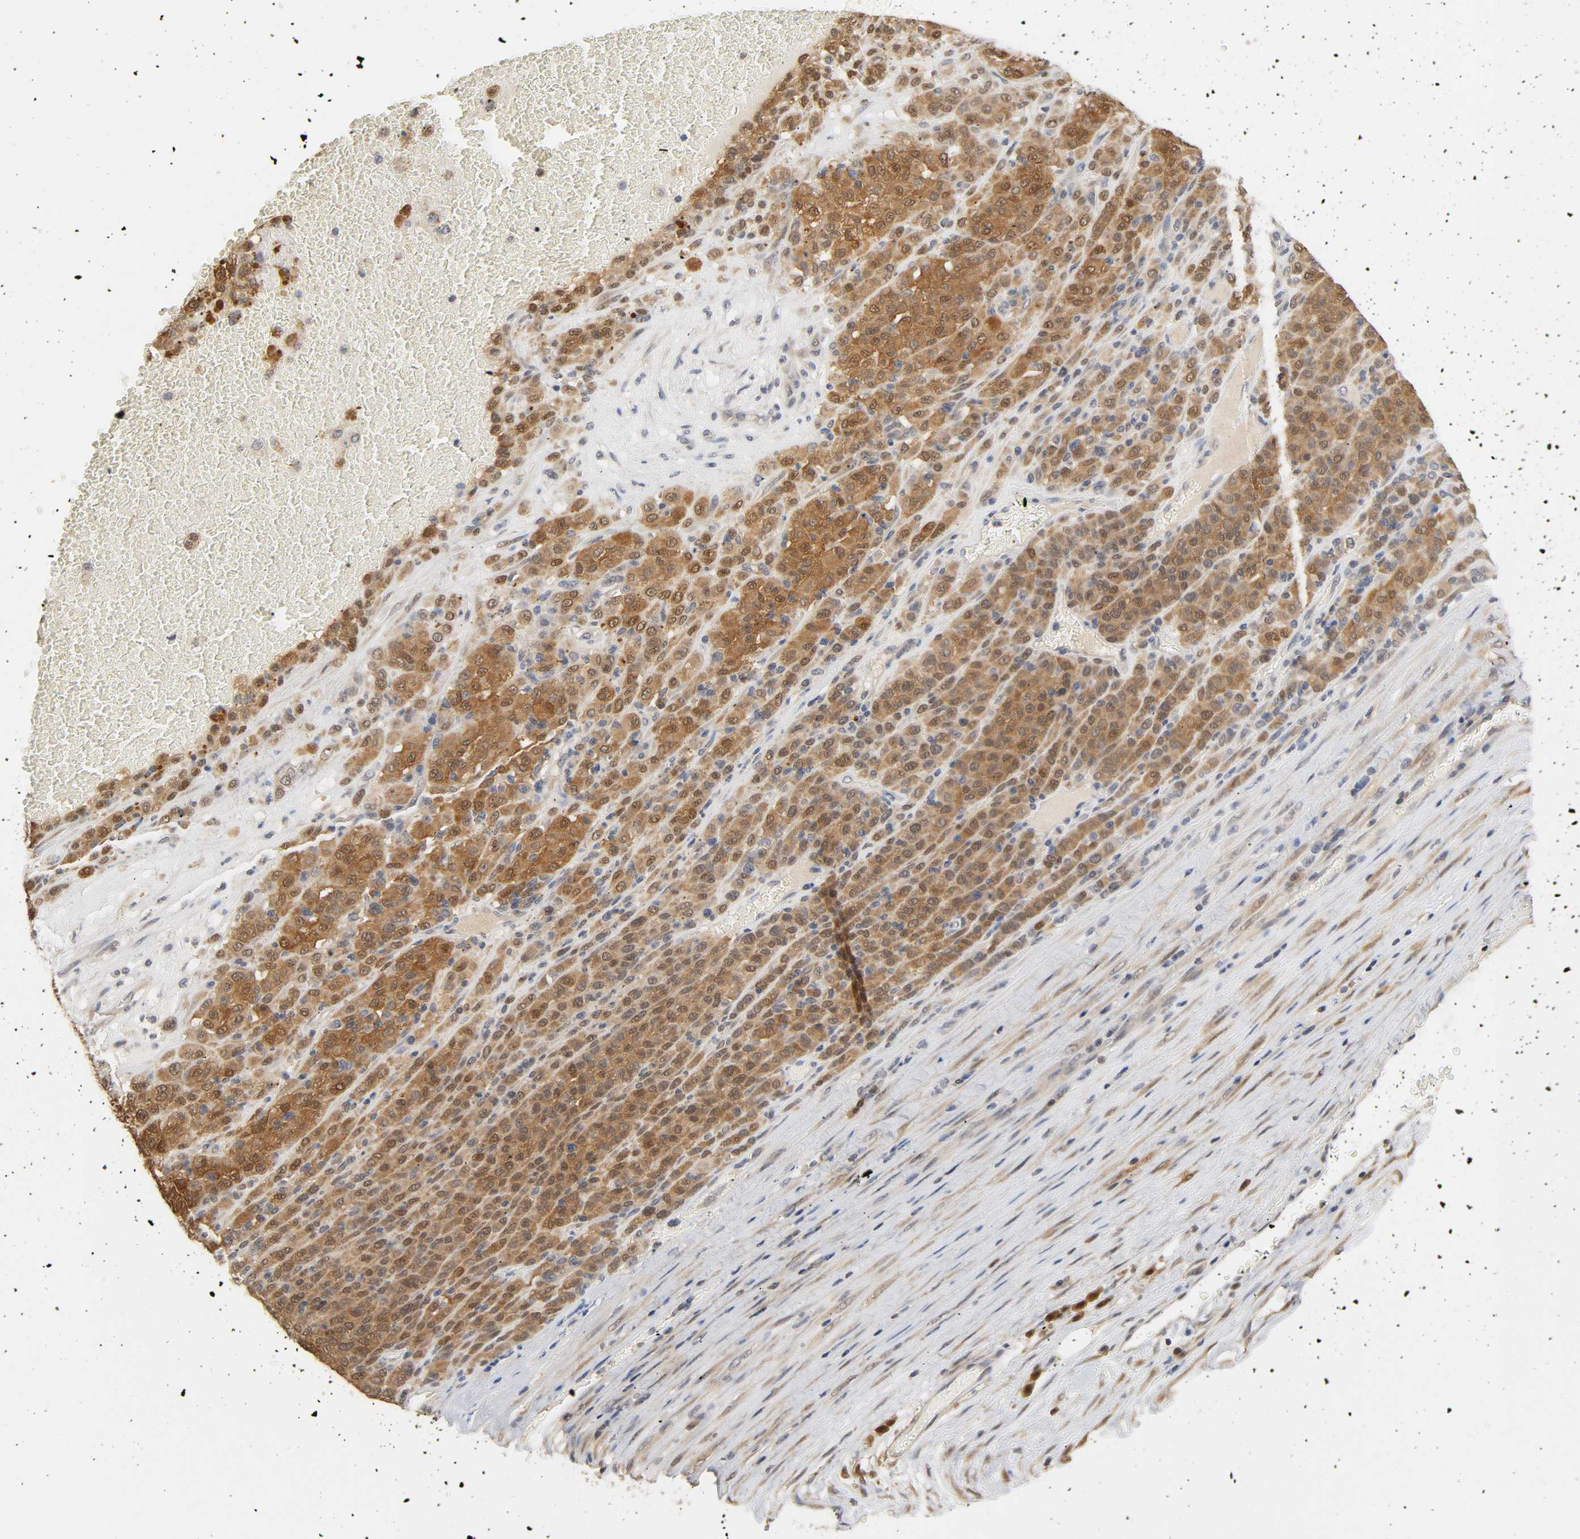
{"staining": {"intensity": "moderate", "quantity": ">75%", "location": "cytoplasmic/membranous"}, "tissue": "melanoma", "cell_type": "Tumor cells", "image_type": "cancer", "snomed": [{"axis": "morphology", "description": "Malignant melanoma, Metastatic site"}, {"axis": "topography", "description": "Pancreas"}], "caption": "Moderate cytoplasmic/membranous protein expression is present in approximately >75% of tumor cells in melanoma. (DAB IHC, brown staining for protein, blue staining for nuclei).", "gene": "MIF", "patient": {"sex": "female", "age": 30}}